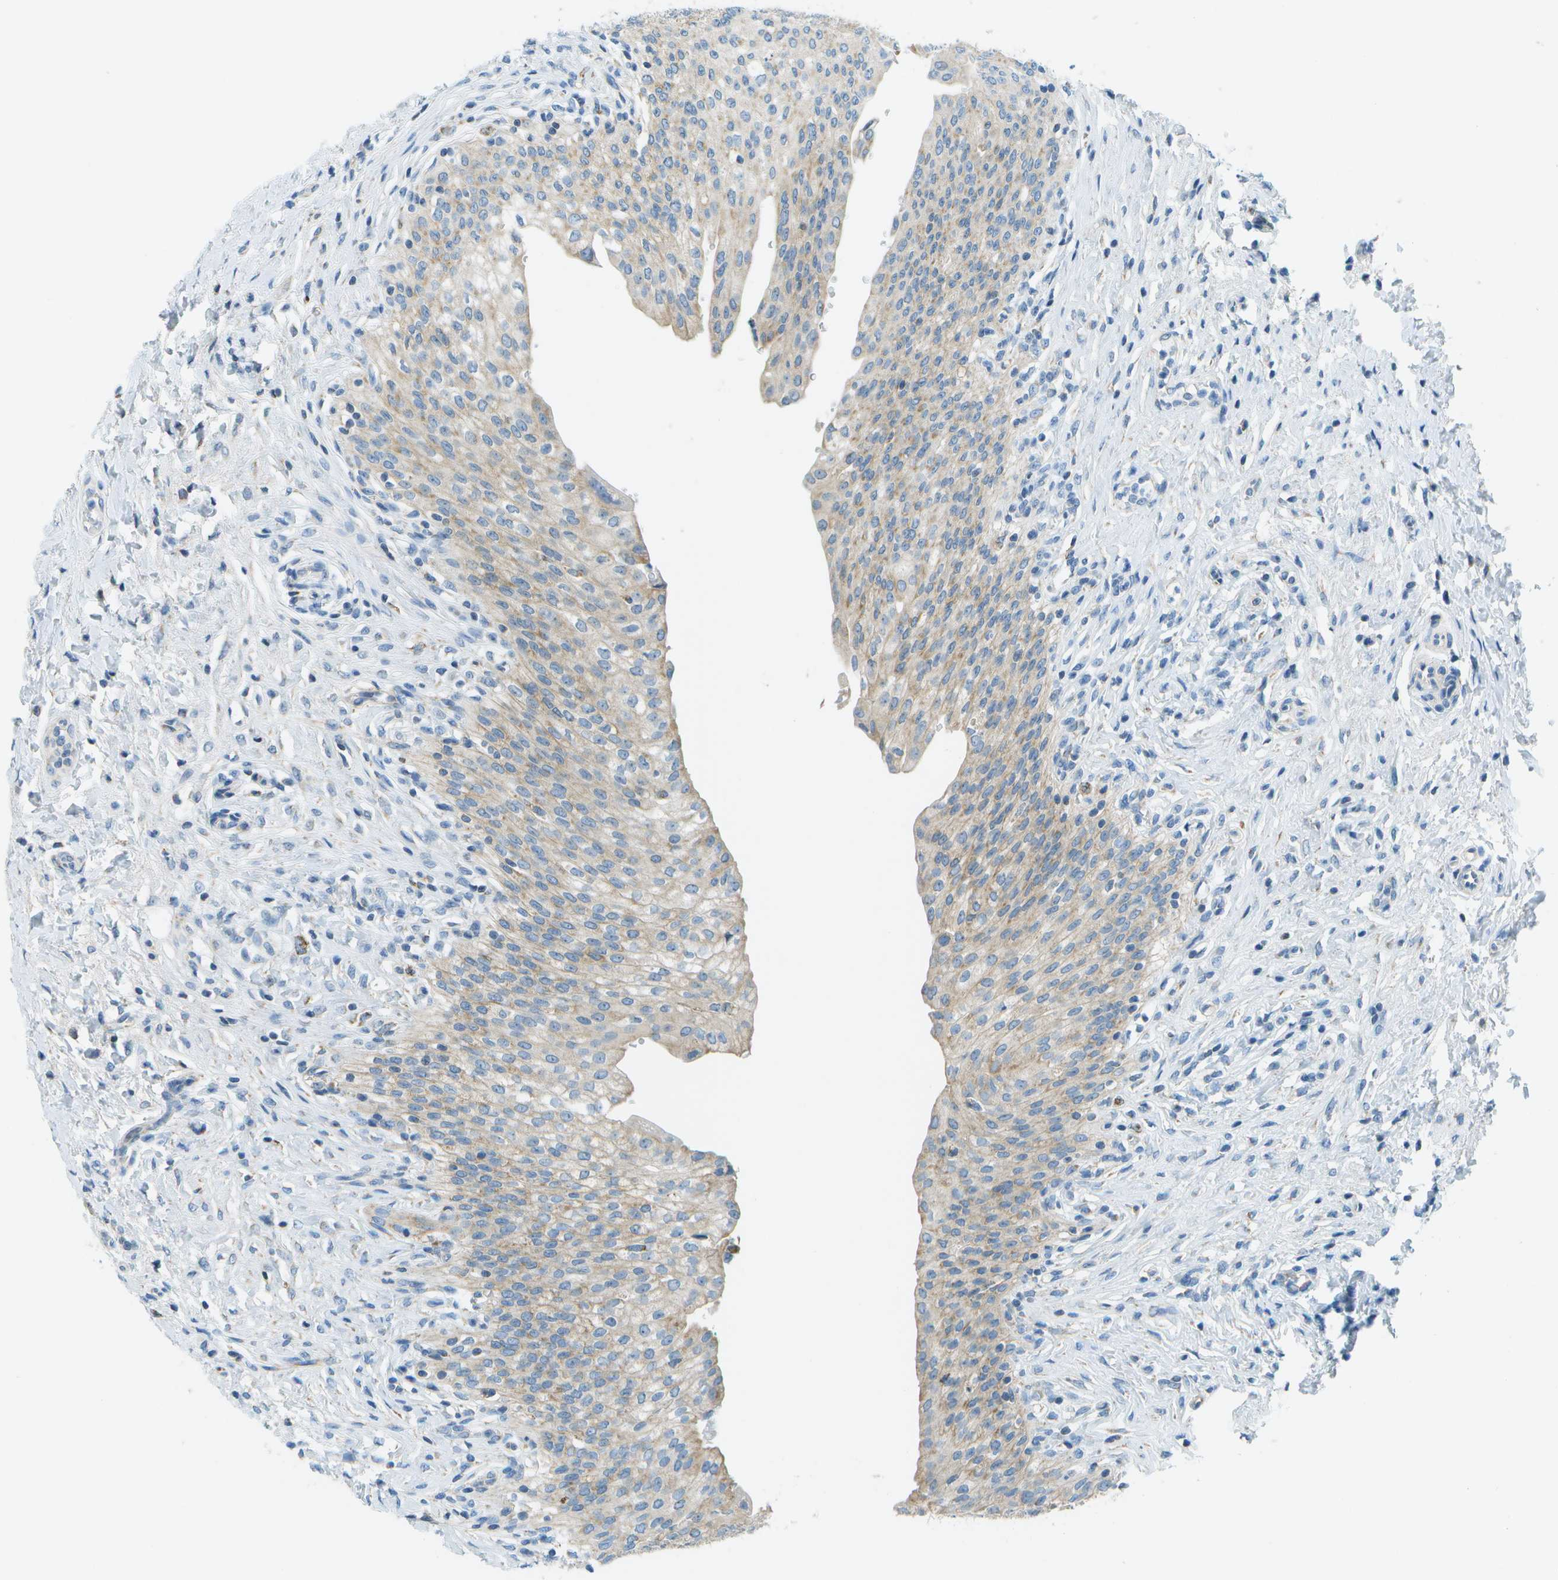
{"staining": {"intensity": "weak", "quantity": ">75%", "location": "cytoplasmic/membranous"}, "tissue": "urinary bladder", "cell_type": "Urothelial cells", "image_type": "normal", "snomed": [{"axis": "morphology", "description": "Urothelial carcinoma, High grade"}, {"axis": "topography", "description": "Urinary bladder"}], "caption": "This image shows immunohistochemistry (IHC) staining of unremarkable human urinary bladder, with low weak cytoplasmic/membranous expression in about >75% of urothelial cells.", "gene": "PTGIS", "patient": {"sex": "male", "age": 46}}